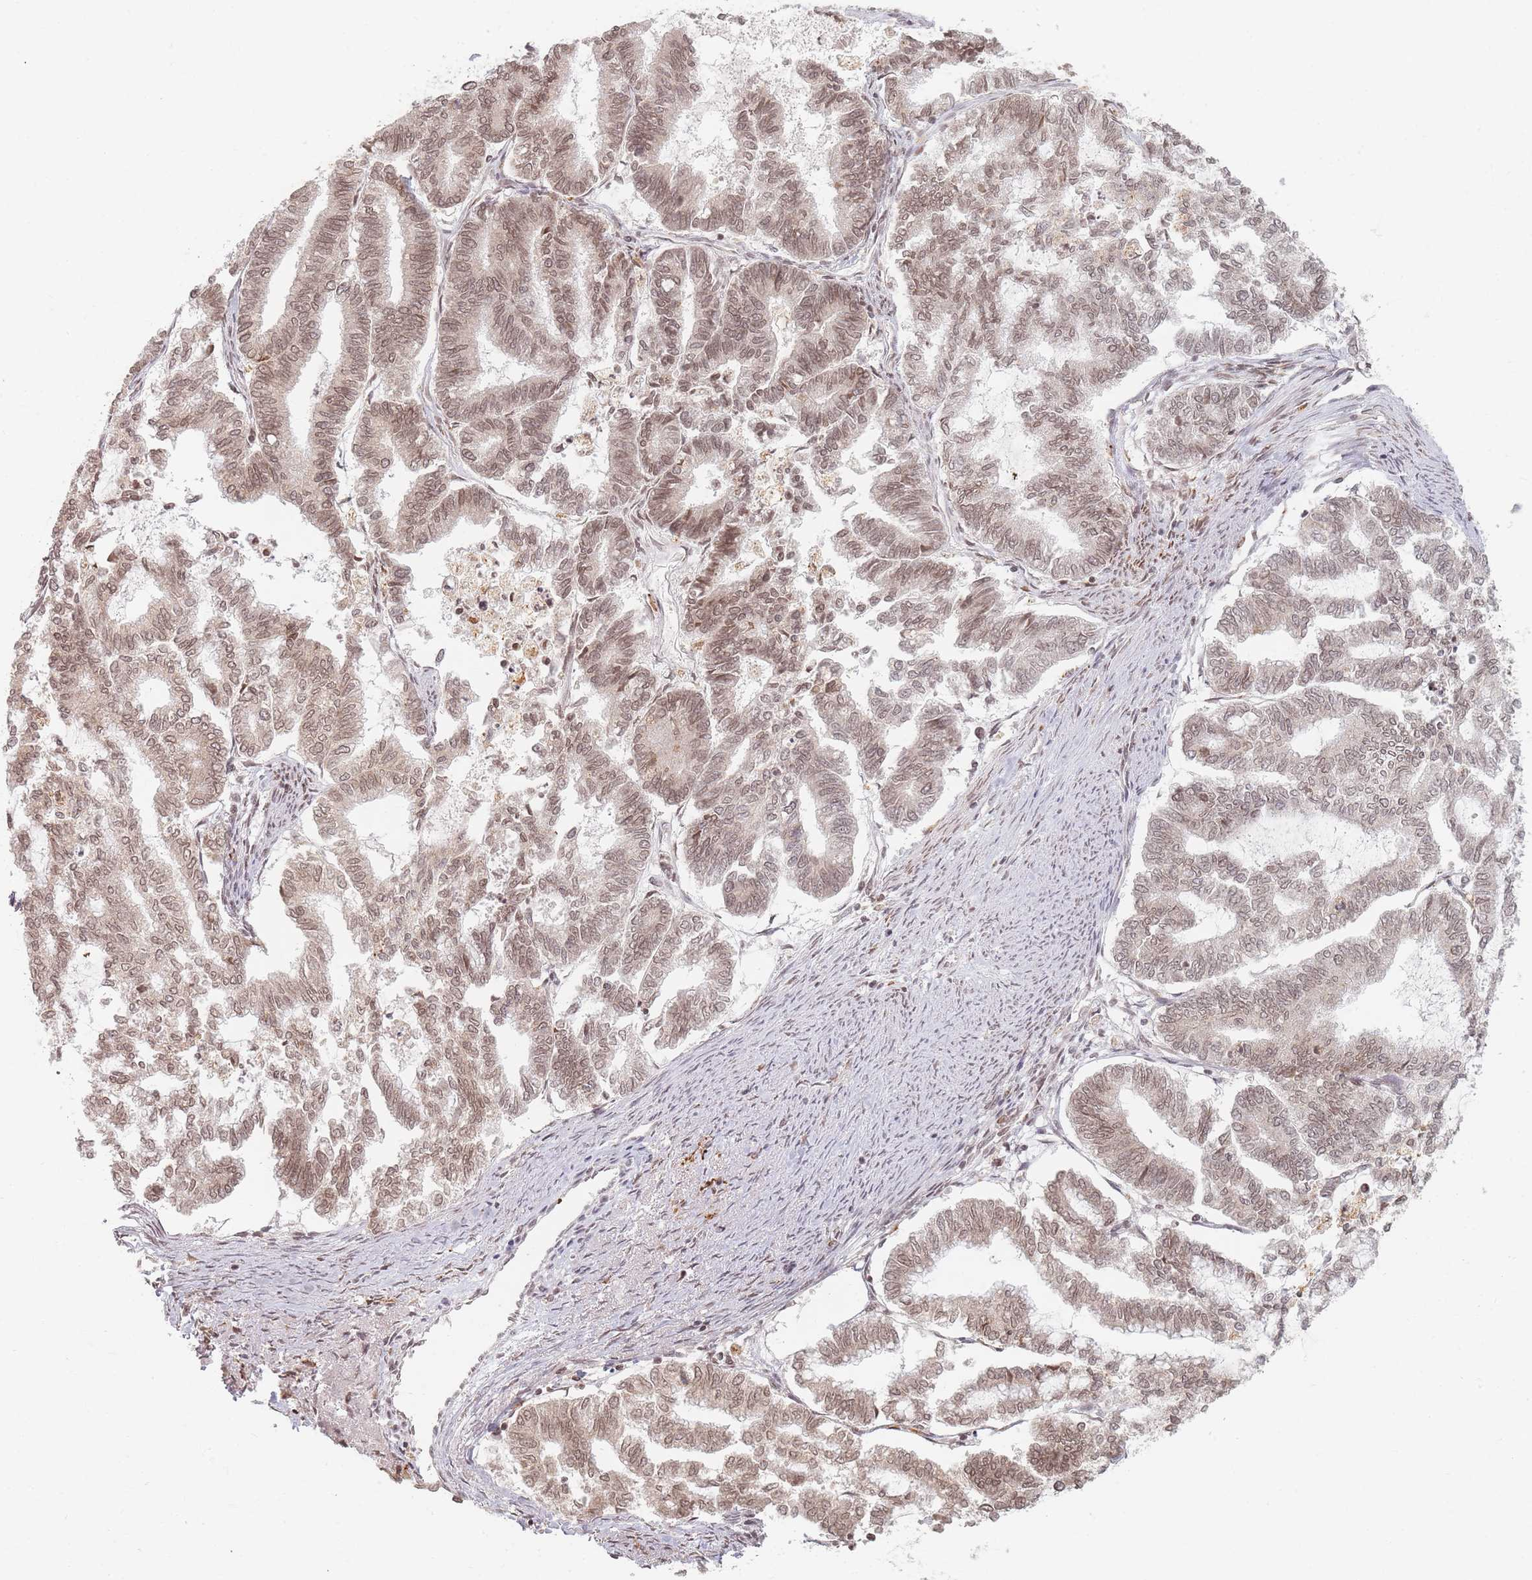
{"staining": {"intensity": "weak", "quantity": ">75%", "location": "cytoplasmic/membranous,nuclear"}, "tissue": "endometrial cancer", "cell_type": "Tumor cells", "image_type": "cancer", "snomed": [{"axis": "morphology", "description": "Adenocarcinoma, NOS"}, {"axis": "topography", "description": "Endometrium"}], "caption": "Immunohistochemistry (IHC) of endometrial cancer displays low levels of weak cytoplasmic/membranous and nuclear staining in approximately >75% of tumor cells.", "gene": "SPATA45", "patient": {"sex": "female", "age": 79}}